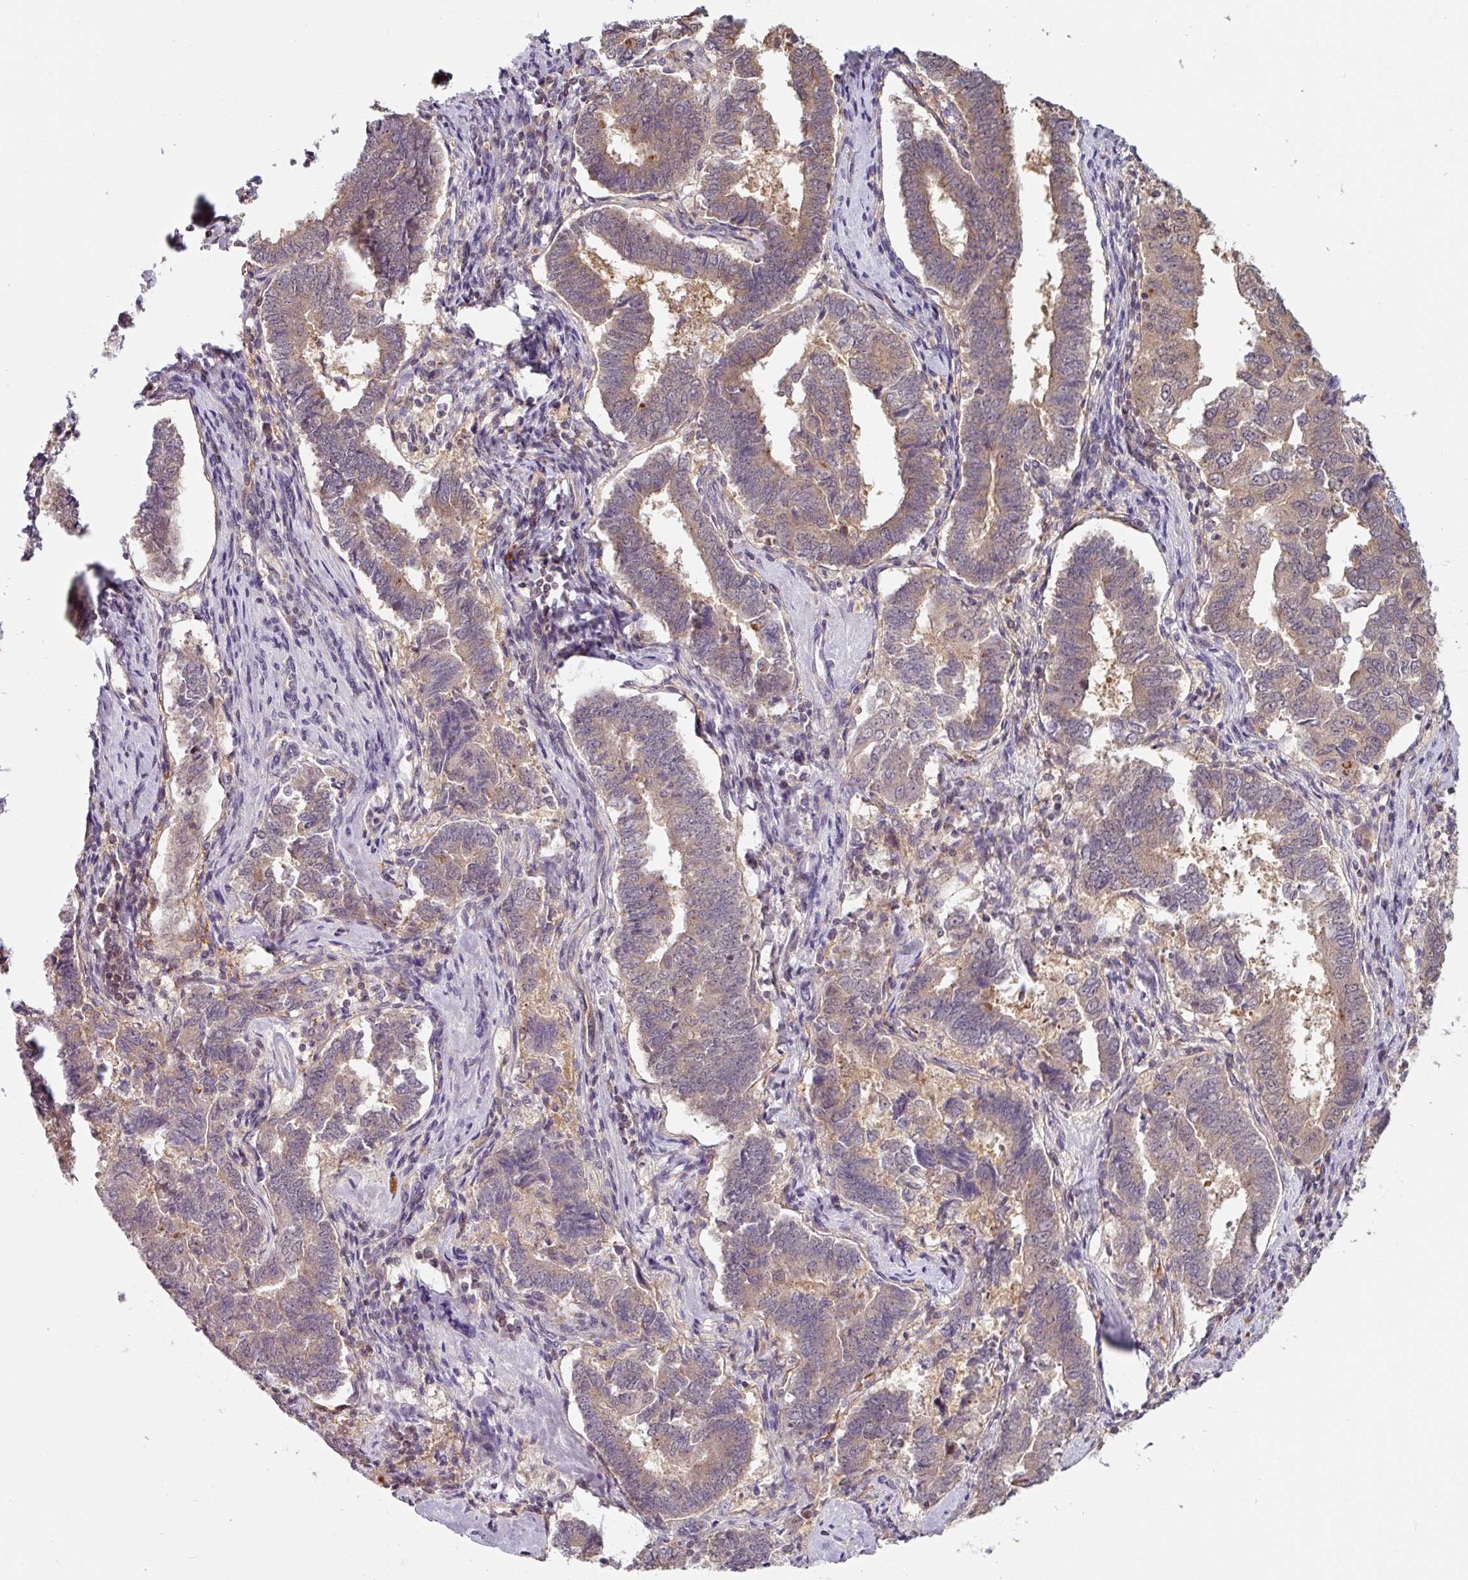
{"staining": {"intensity": "weak", "quantity": "<25%", "location": "cytoplasmic/membranous"}, "tissue": "endometrial cancer", "cell_type": "Tumor cells", "image_type": "cancer", "snomed": [{"axis": "morphology", "description": "Adenocarcinoma, NOS"}, {"axis": "topography", "description": "Endometrium"}], "caption": "This is an IHC histopathology image of human endometrial adenocarcinoma. There is no staining in tumor cells.", "gene": "SHB", "patient": {"sex": "female", "age": 72}}